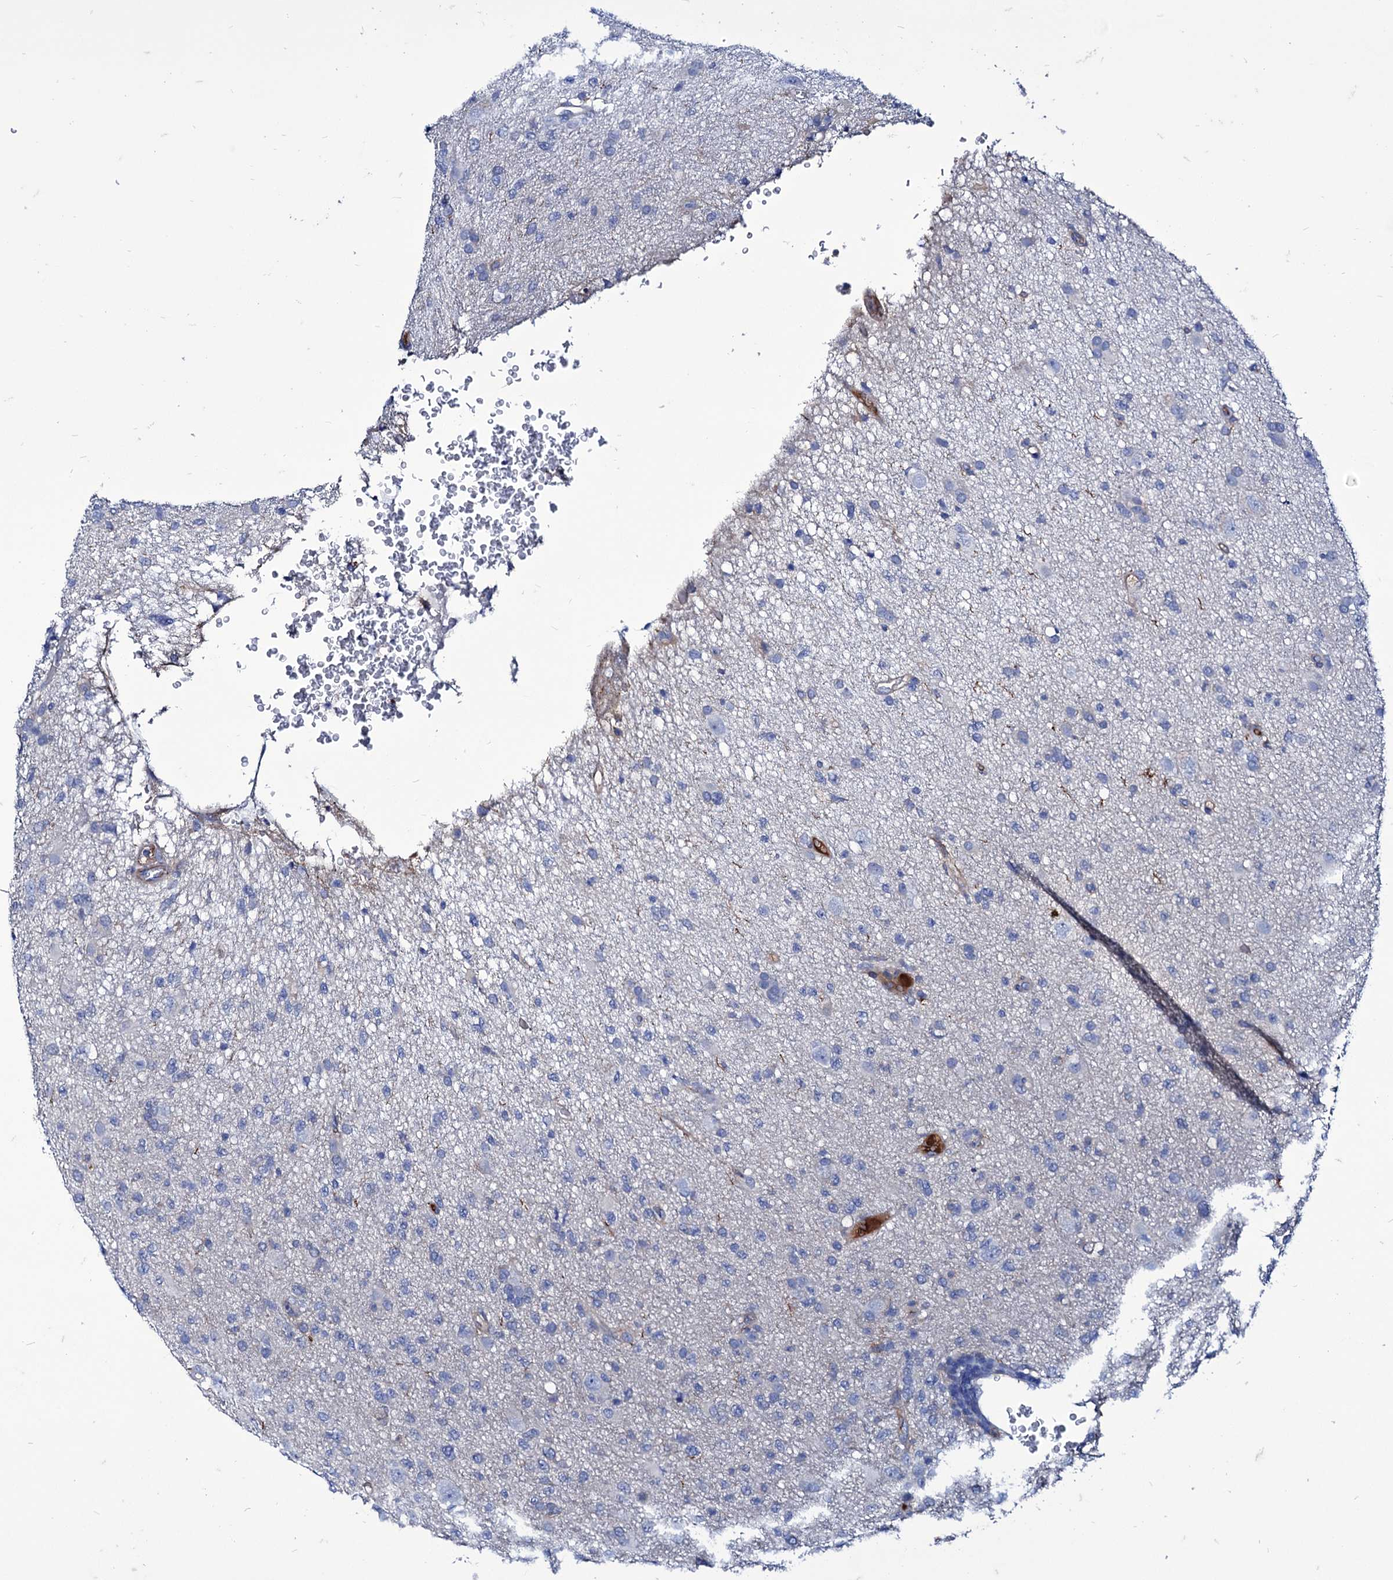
{"staining": {"intensity": "negative", "quantity": "none", "location": "none"}, "tissue": "glioma", "cell_type": "Tumor cells", "image_type": "cancer", "snomed": [{"axis": "morphology", "description": "Glioma, malignant, High grade"}, {"axis": "topography", "description": "Brain"}], "caption": "Tumor cells show no significant protein expression in glioma.", "gene": "AXL", "patient": {"sex": "female", "age": 57}}